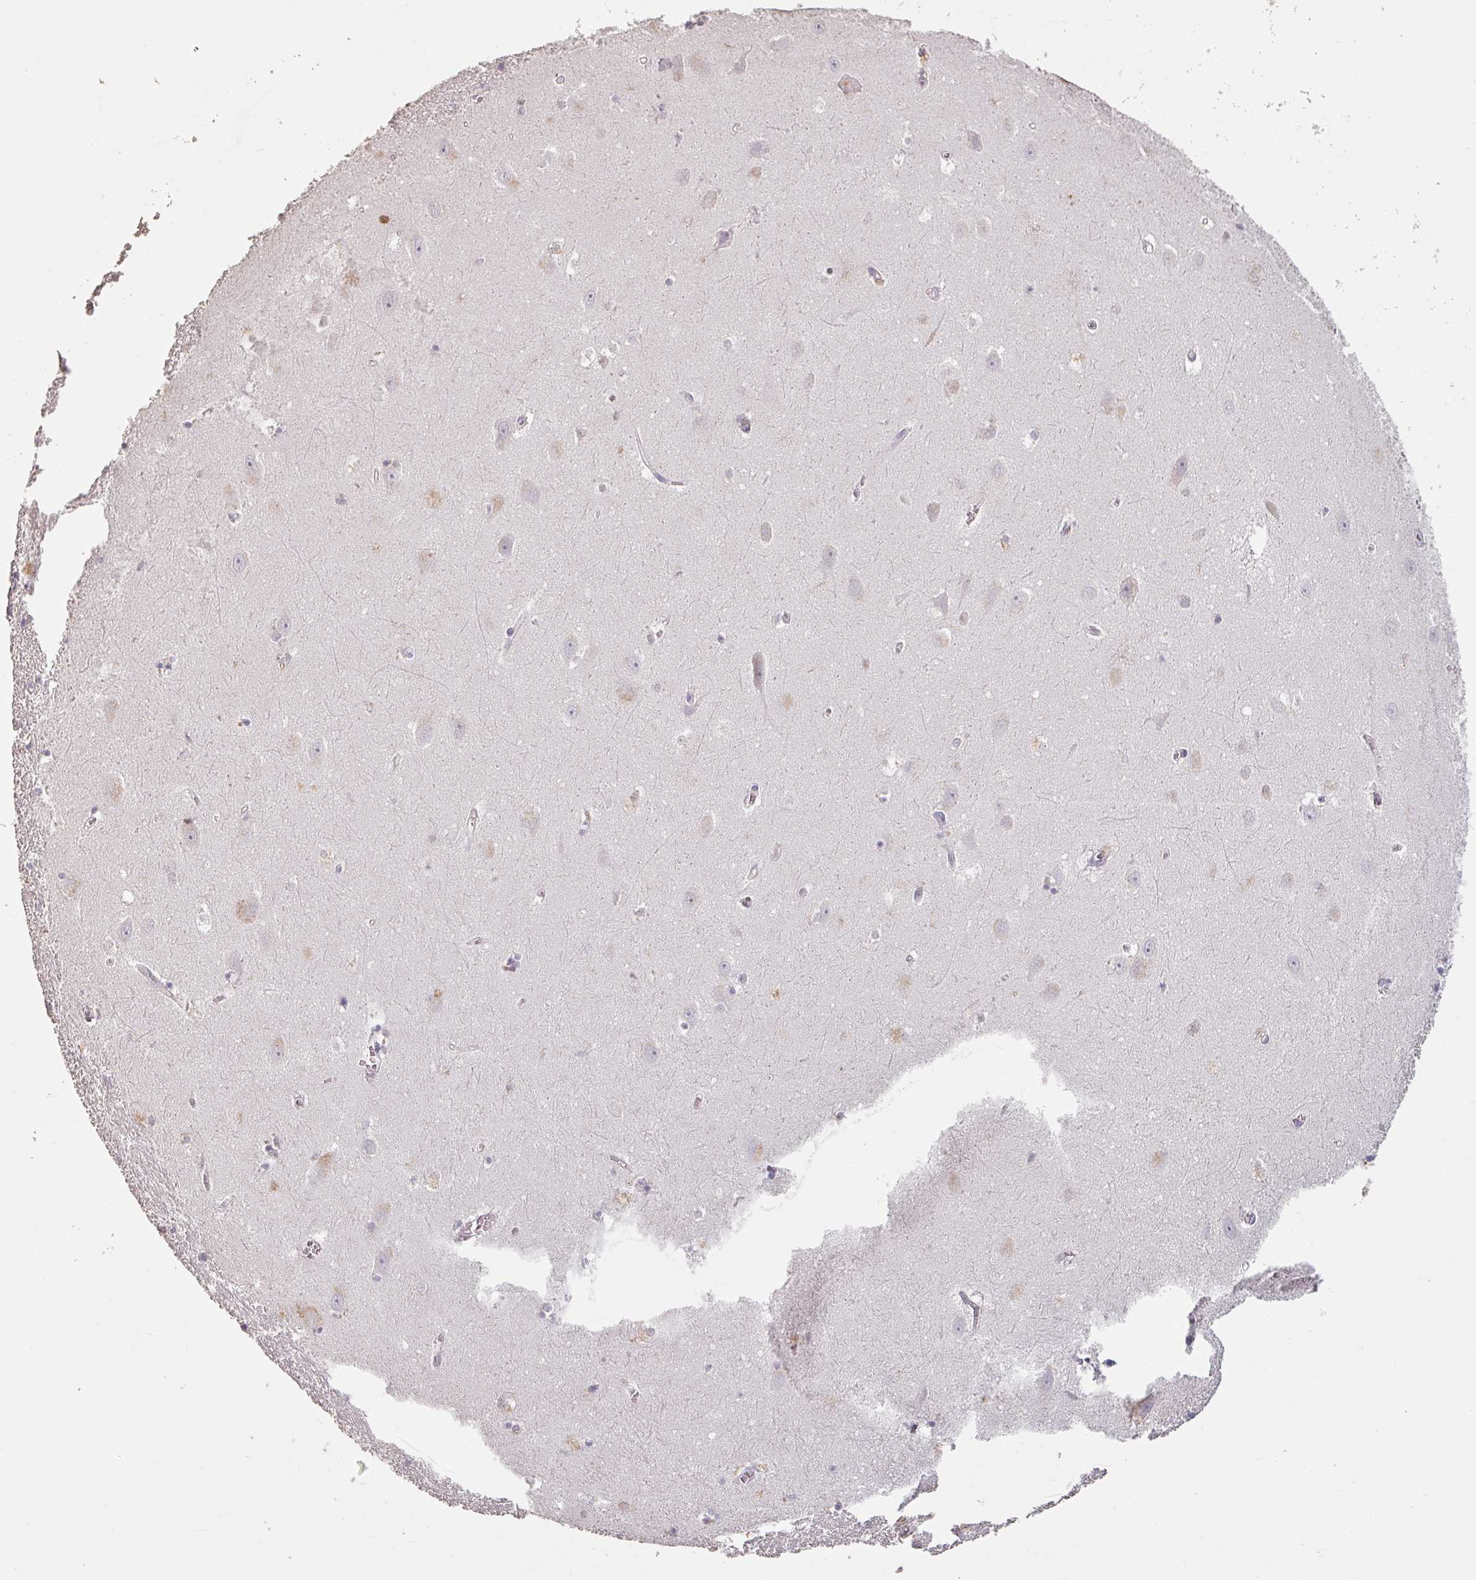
{"staining": {"intensity": "negative", "quantity": "none", "location": "none"}, "tissue": "hippocampus", "cell_type": "Glial cells", "image_type": "normal", "snomed": [{"axis": "morphology", "description": "Normal tissue, NOS"}, {"axis": "topography", "description": "Hippocampus"}], "caption": "DAB immunohistochemical staining of normal human hippocampus reveals no significant staining in glial cells.", "gene": "LYPLA1", "patient": {"sex": "female", "age": 64}}